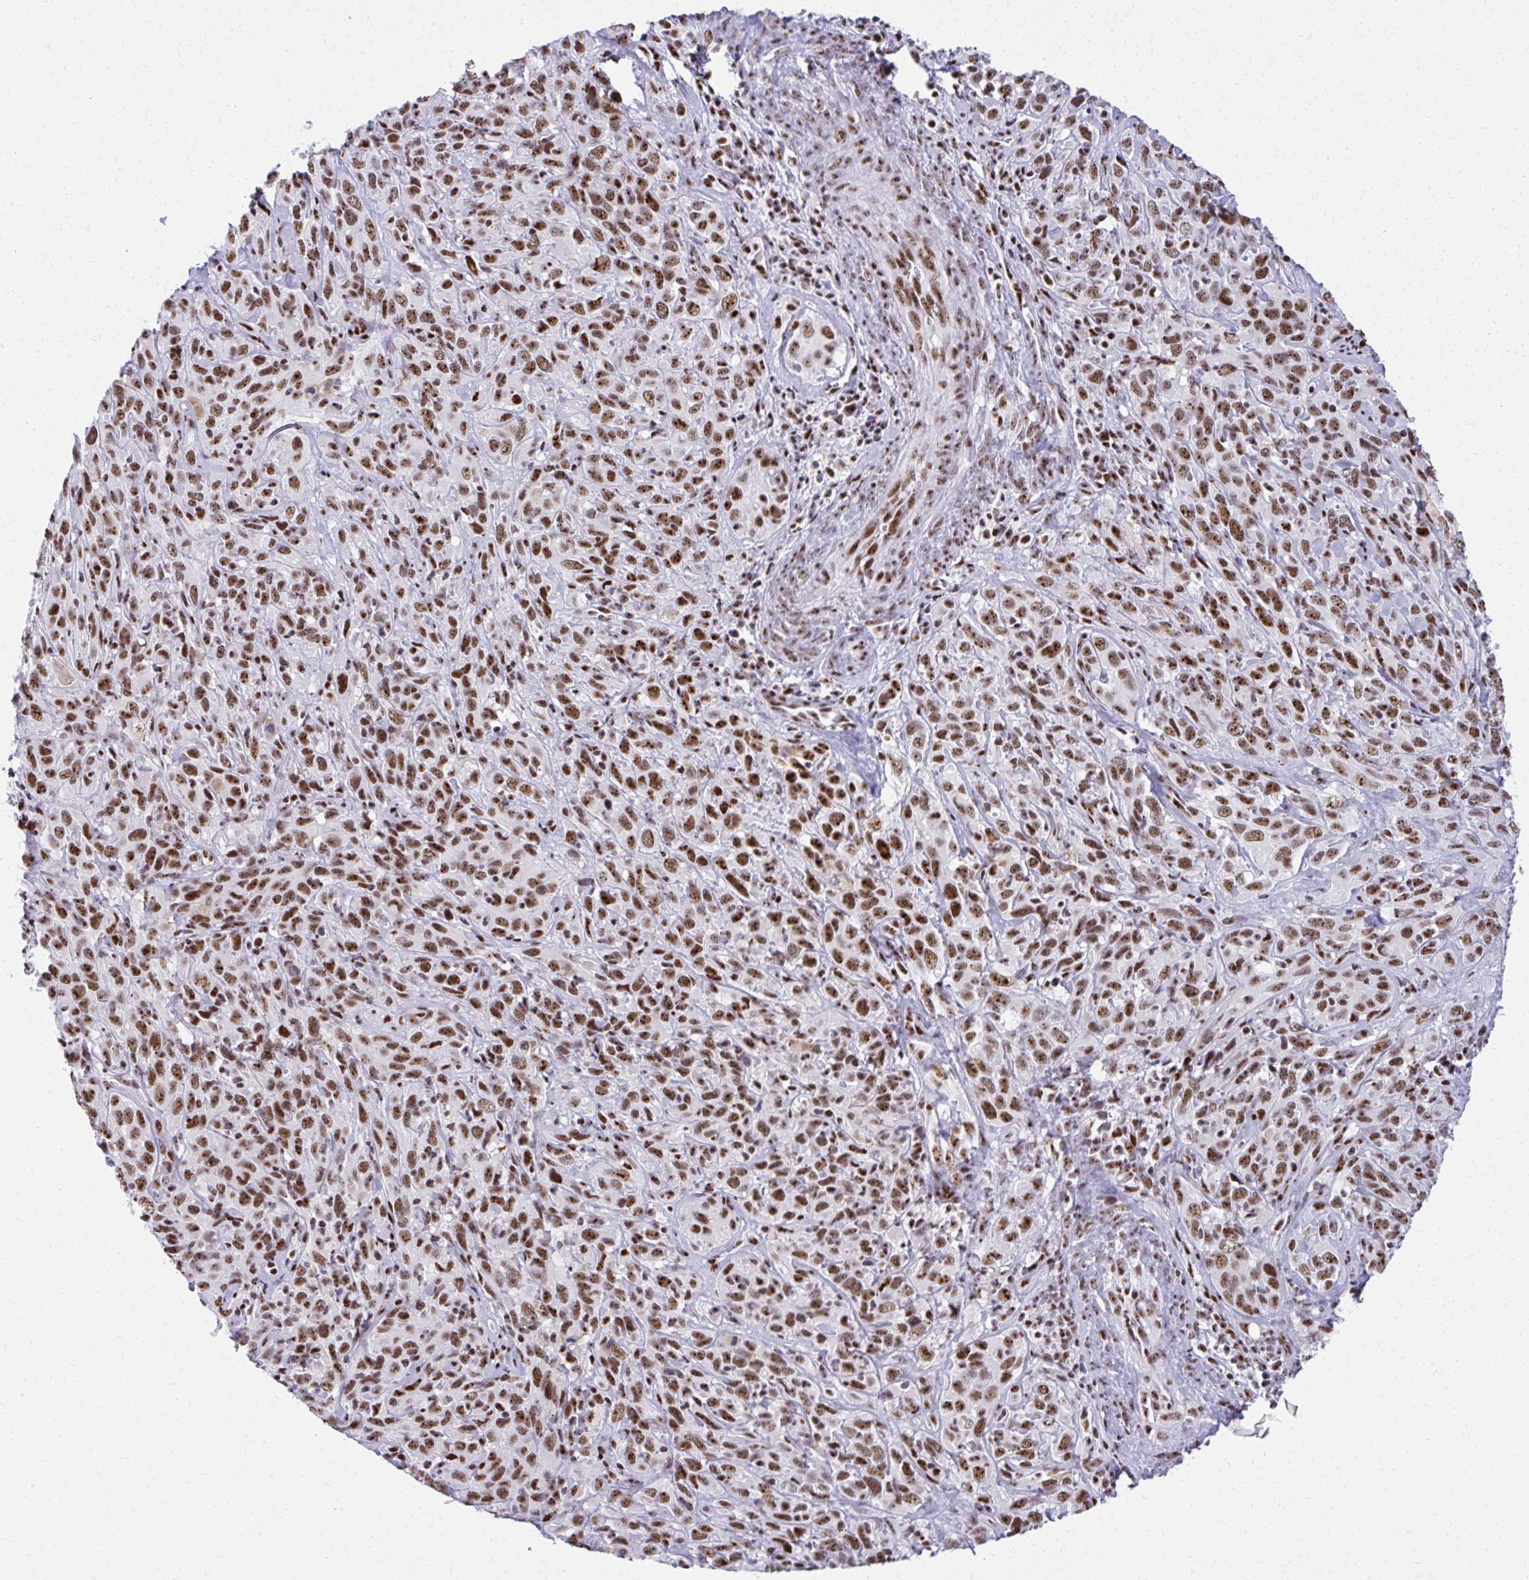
{"staining": {"intensity": "strong", "quantity": ">75%", "location": "nuclear"}, "tissue": "cervical cancer", "cell_type": "Tumor cells", "image_type": "cancer", "snomed": [{"axis": "morphology", "description": "Normal tissue, NOS"}, {"axis": "morphology", "description": "Squamous cell carcinoma, NOS"}, {"axis": "topography", "description": "Cervix"}], "caption": "A brown stain shows strong nuclear staining of a protein in cervical squamous cell carcinoma tumor cells.", "gene": "PELP1", "patient": {"sex": "female", "age": 51}}